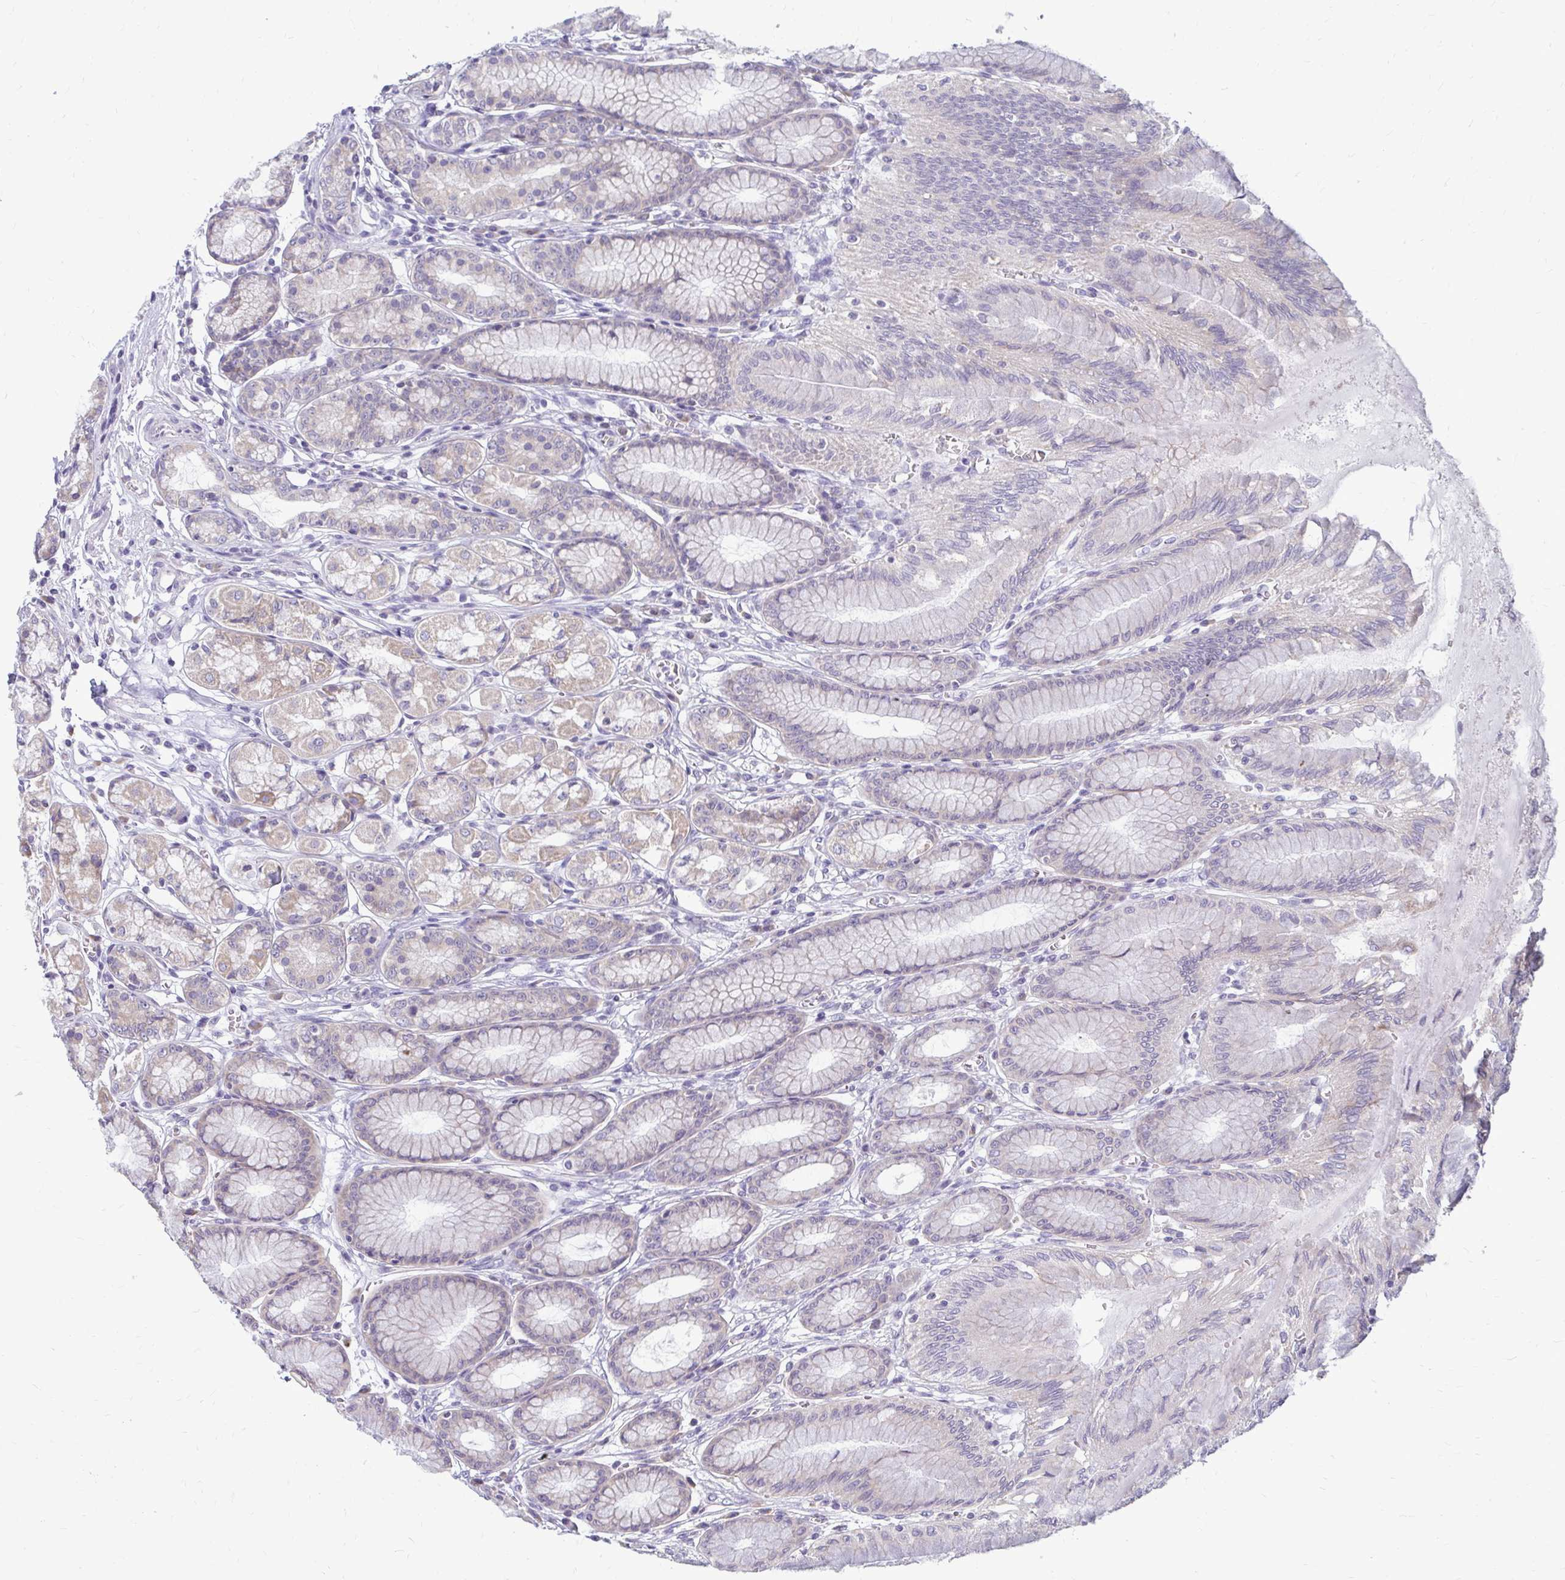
{"staining": {"intensity": "moderate", "quantity": "25%-75%", "location": "cytoplasmic/membranous"}, "tissue": "stomach", "cell_type": "Glandular cells", "image_type": "normal", "snomed": [{"axis": "morphology", "description": "Normal tissue, NOS"}, {"axis": "topography", "description": "Stomach"}, {"axis": "topography", "description": "Stomach, lower"}], "caption": "A micrograph showing moderate cytoplasmic/membranous staining in approximately 25%-75% of glandular cells in unremarkable stomach, as visualized by brown immunohistochemical staining.", "gene": "RPLP2", "patient": {"sex": "male", "age": 76}}